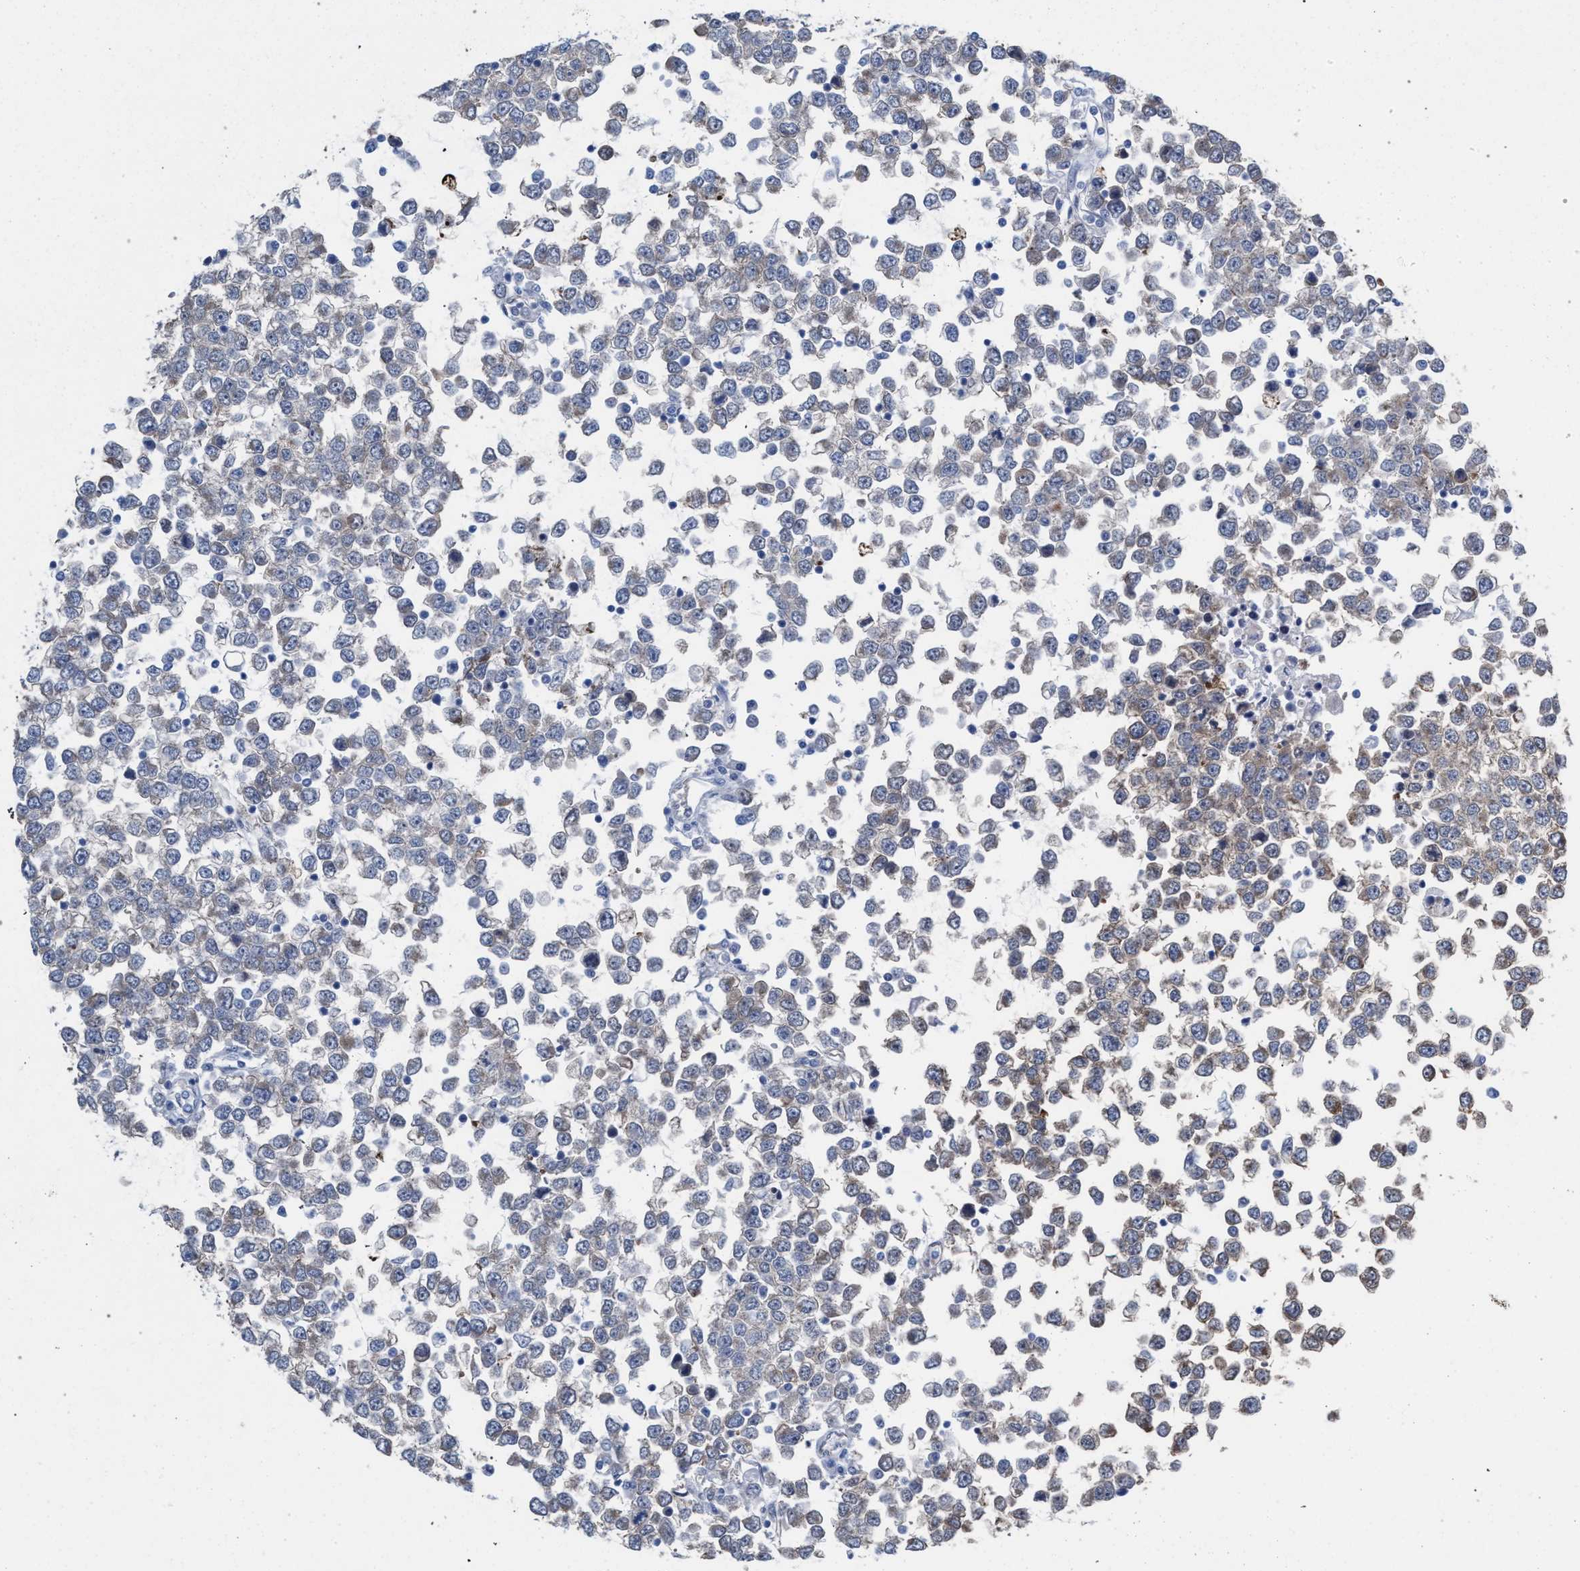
{"staining": {"intensity": "negative", "quantity": "none", "location": "none"}, "tissue": "testis cancer", "cell_type": "Tumor cells", "image_type": "cancer", "snomed": [{"axis": "morphology", "description": "Seminoma, NOS"}, {"axis": "topography", "description": "Testis"}], "caption": "Tumor cells show no significant expression in testis cancer.", "gene": "FHOD3", "patient": {"sex": "male", "age": 65}}